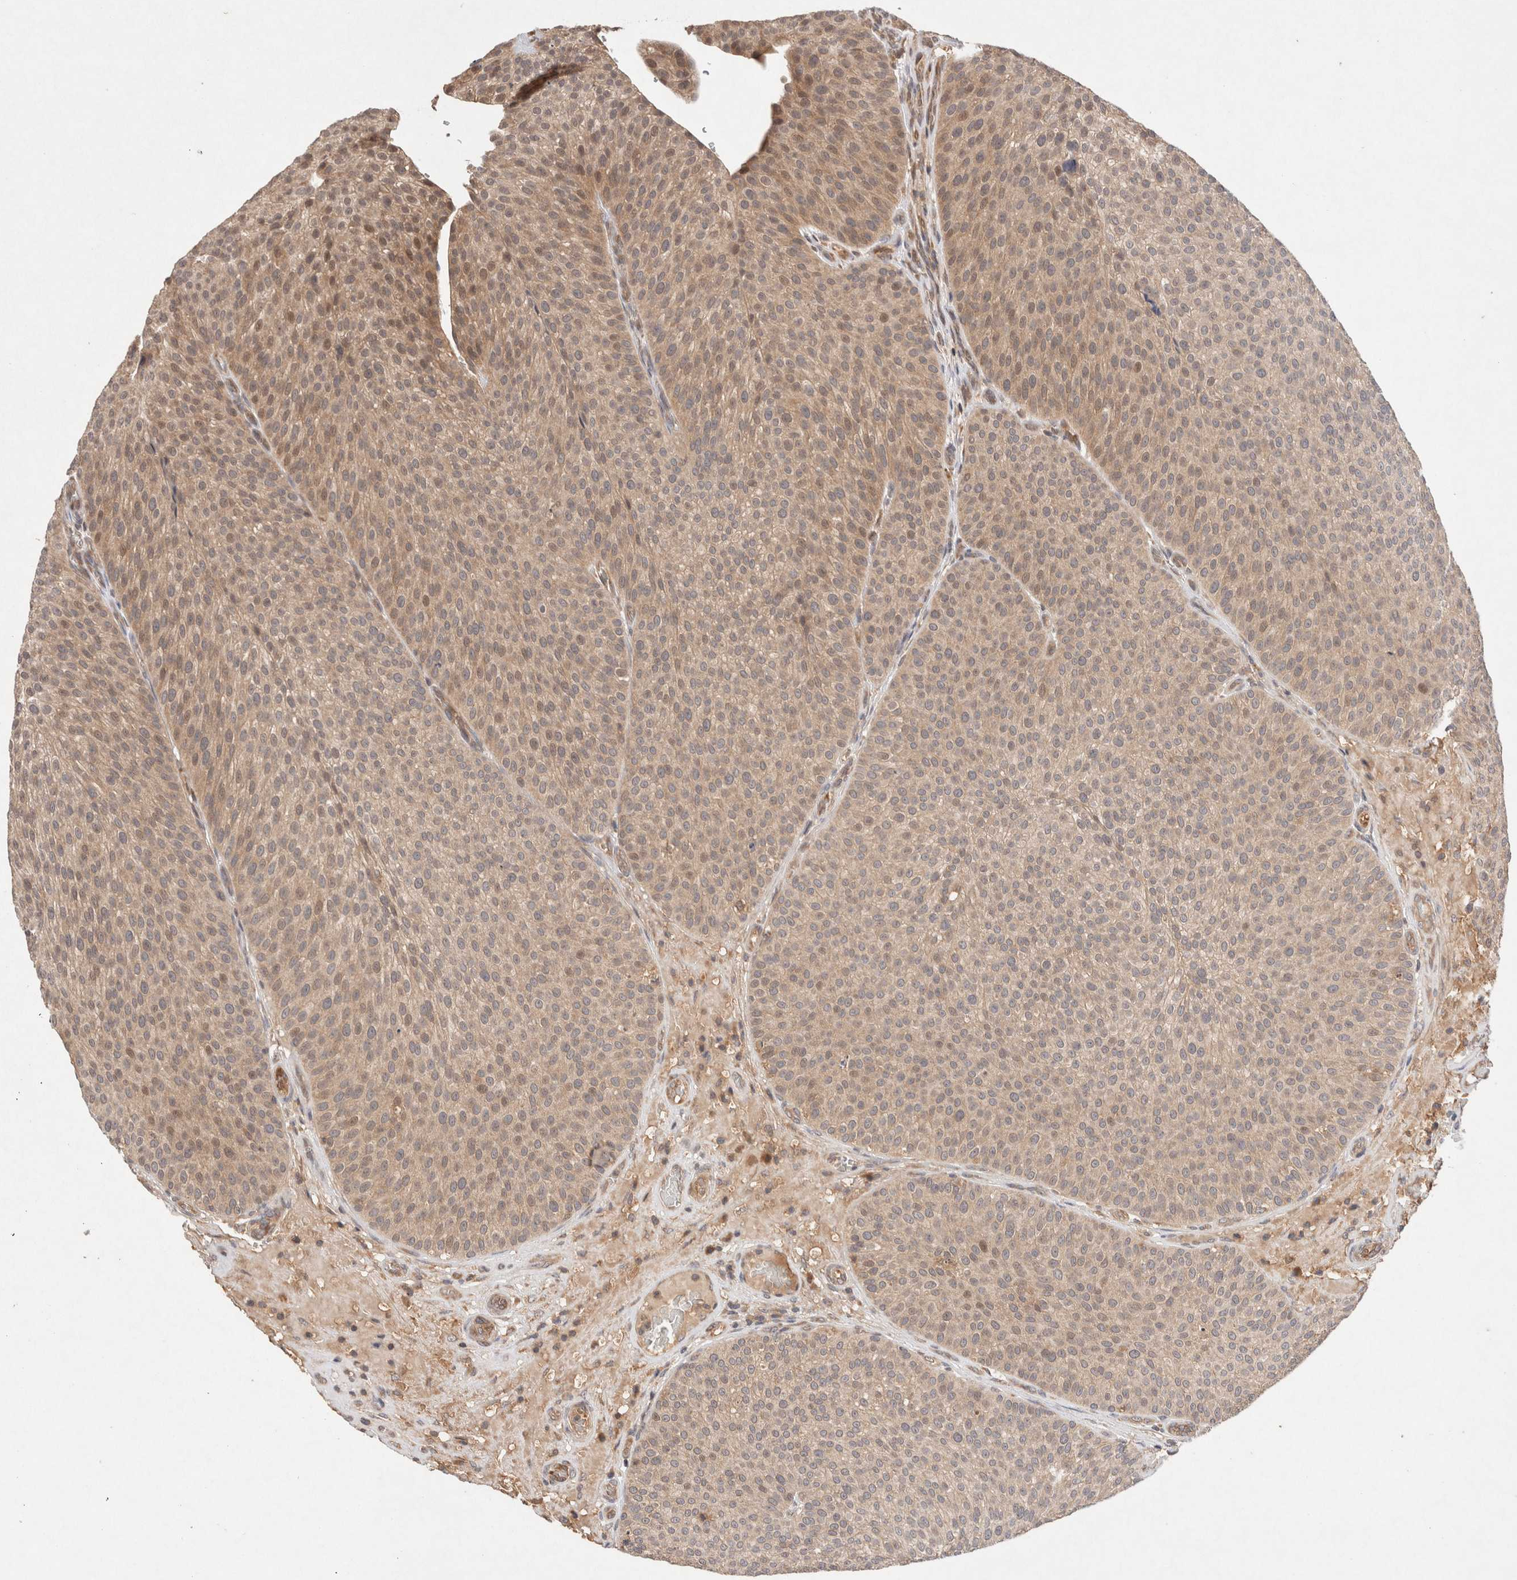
{"staining": {"intensity": "moderate", "quantity": ">75%", "location": "cytoplasmic/membranous"}, "tissue": "urothelial cancer", "cell_type": "Tumor cells", "image_type": "cancer", "snomed": [{"axis": "morphology", "description": "Normal tissue, NOS"}, {"axis": "morphology", "description": "Urothelial carcinoma, Low grade"}, {"axis": "topography", "description": "Smooth muscle"}, {"axis": "topography", "description": "Urinary bladder"}], "caption": "Protein expression analysis of human low-grade urothelial carcinoma reveals moderate cytoplasmic/membranous expression in approximately >75% of tumor cells. Using DAB (3,3'-diaminobenzidine) (brown) and hematoxylin (blue) stains, captured at high magnification using brightfield microscopy.", "gene": "KLHL20", "patient": {"sex": "male", "age": 60}}